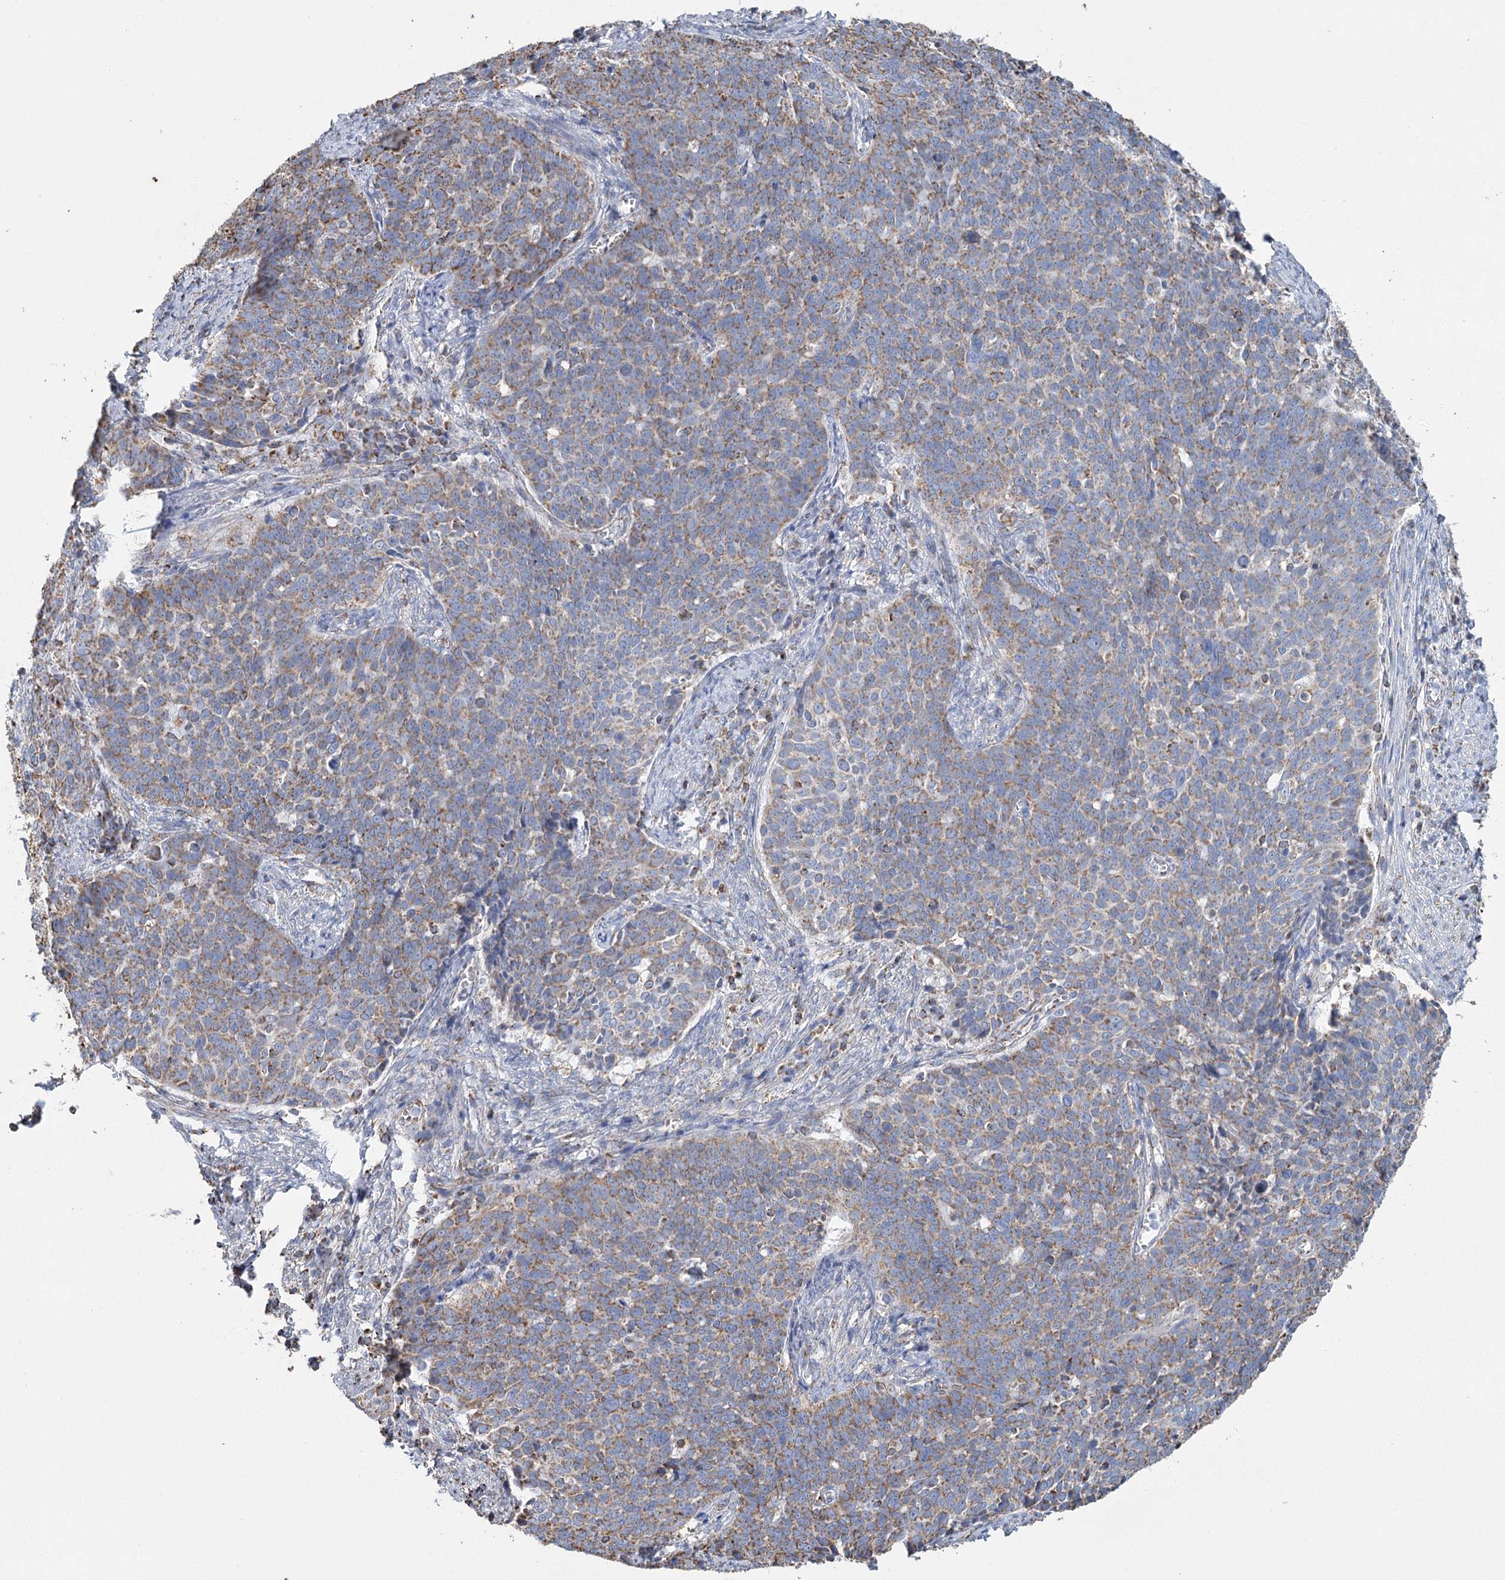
{"staining": {"intensity": "moderate", "quantity": ">75%", "location": "cytoplasmic/membranous"}, "tissue": "cervical cancer", "cell_type": "Tumor cells", "image_type": "cancer", "snomed": [{"axis": "morphology", "description": "Squamous cell carcinoma, NOS"}, {"axis": "topography", "description": "Cervix"}], "caption": "The photomicrograph shows staining of squamous cell carcinoma (cervical), revealing moderate cytoplasmic/membranous protein staining (brown color) within tumor cells. Nuclei are stained in blue.", "gene": "MRPL44", "patient": {"sex": "female", "age": 39}}